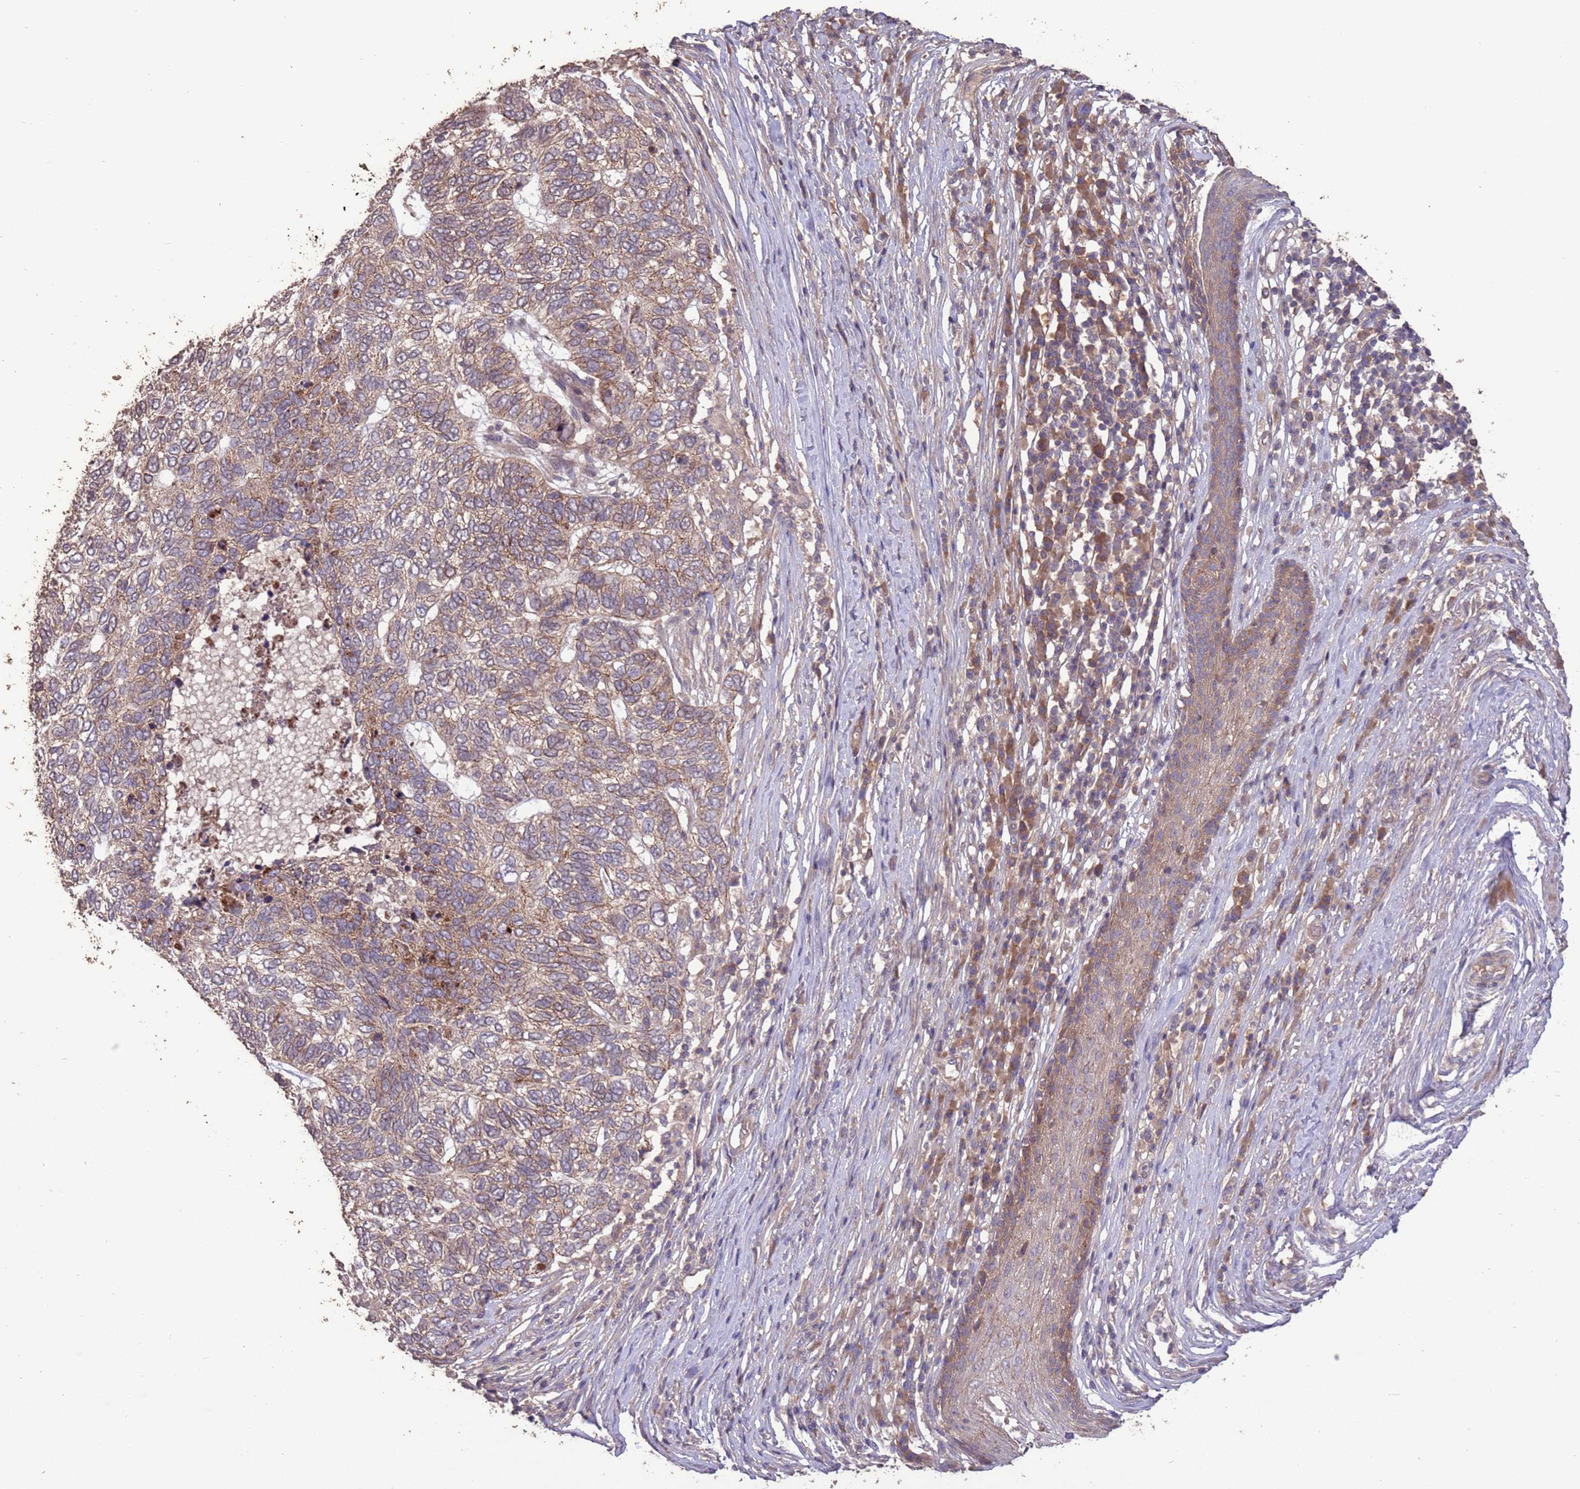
{"staining": {"intensity": "moderate", "quantity": ">75%", "location": "cytoplasmic/membranous"}, "tissue": "skin cancer", "cell_type": "Tumor cells", "image_type": "cancer", "snomed": [{"axis": "morphology", "description": "Basal cell carcinoma"}, {"axis": "topography", "description": "Skin"}], "caption": "Tumor cells demonstrate medium levels of moderate cytoplasmic/membranous positivity in approximately >75% of cells in human skin cancer (basal cell carcinoma).", "gene": "SLC9B2", "patient": {"sex": "female", "age": 65}}